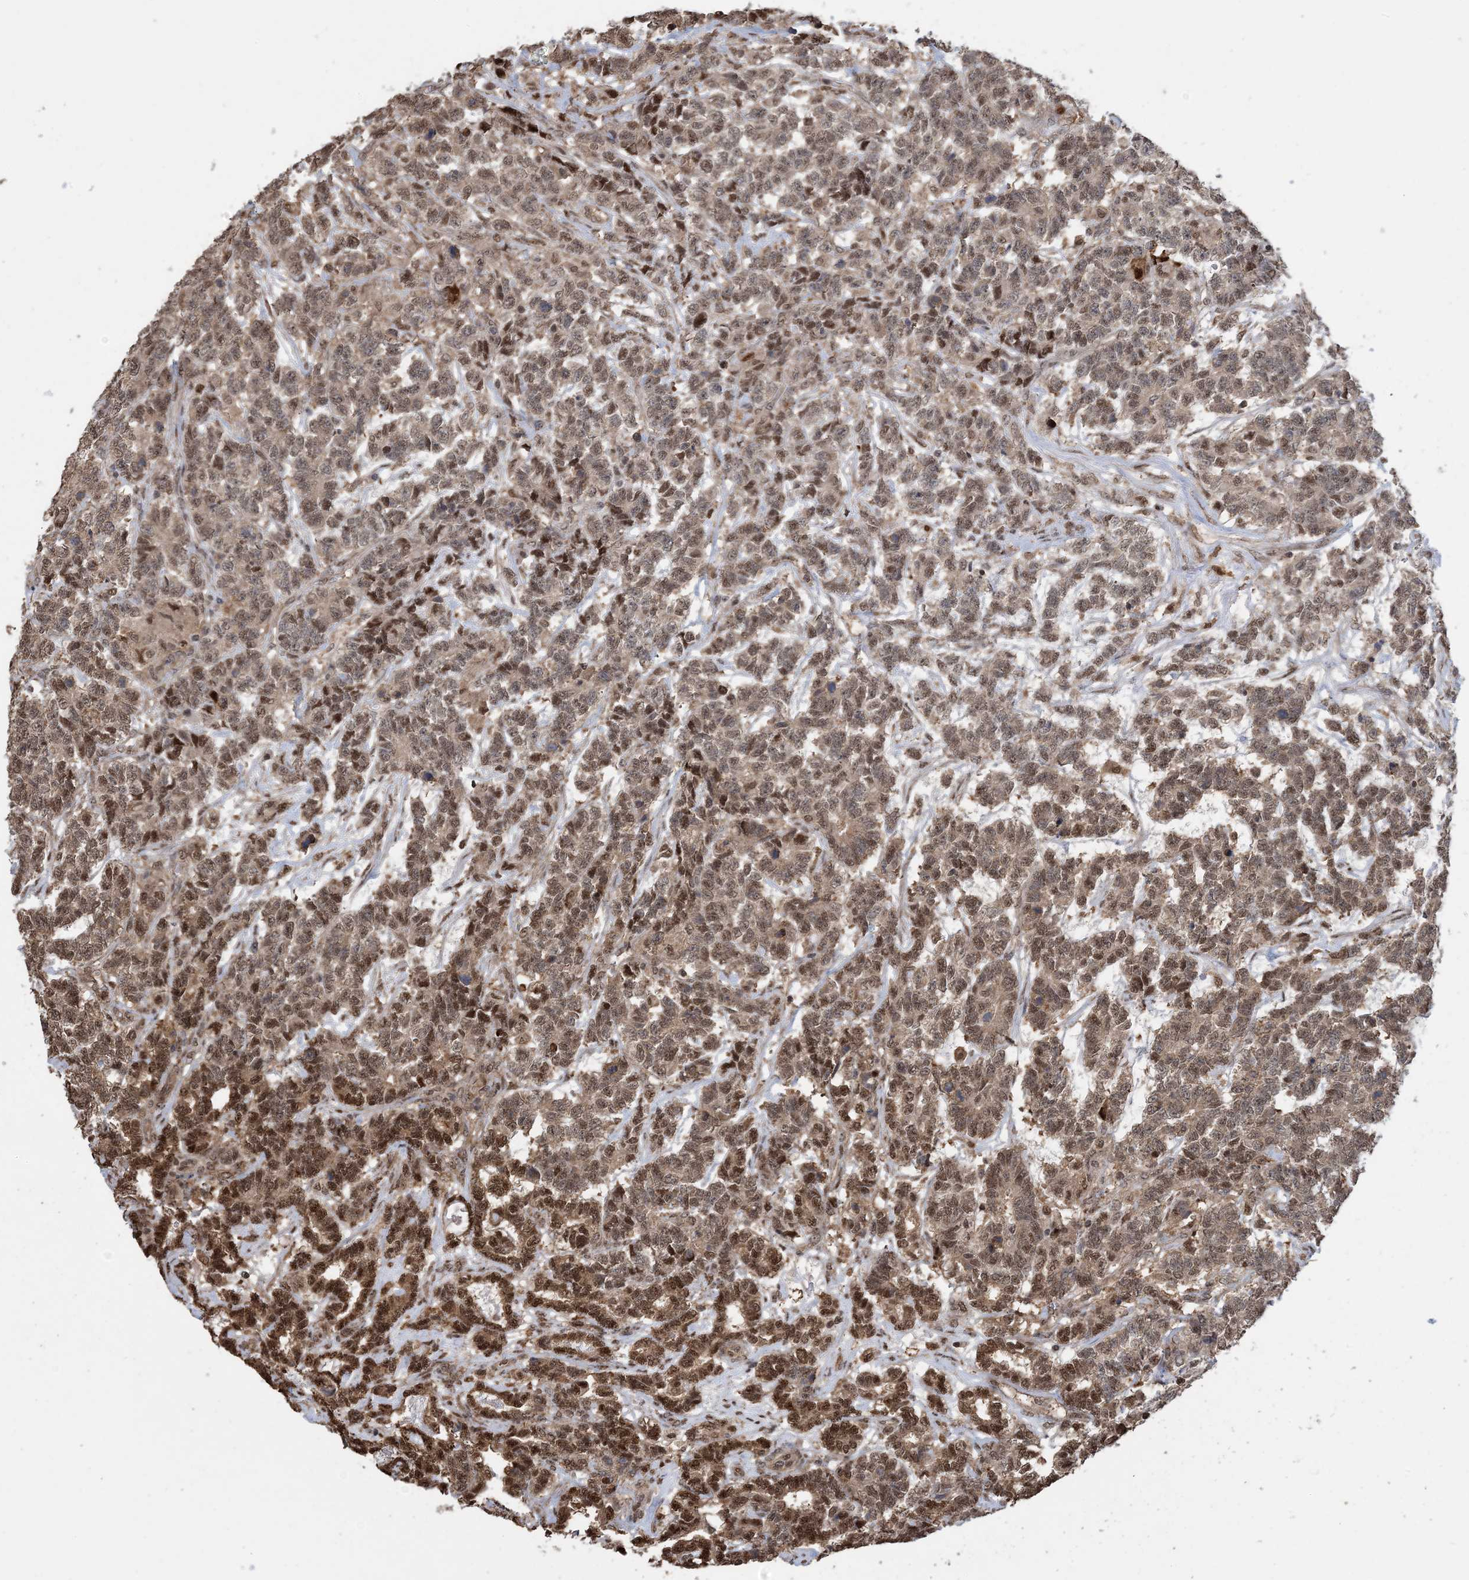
{"staining": {"intensity": "moderate", "quantity": ">75%", "location": "nuclear"}, "tissue": "testis cancer", "cell_type": "Tumor cells", "image_type": "cancer", "snomed": [{"axis": "morphology", "description": "Carcinoma, Embryonal, NOS"}, {"axis": "topography", "description": "Testis"}], "caption": "A high-resolution photomicrograph shows IHC staining of testis cancer, which shows moderate nuclear positivity in about >75% of tumor cells. The protein is stained brown, and the nuclei are stained in blue (DAB IHC with brightfield microscopy, high magnification).", "gene": "HSPA1A", "patient": {"sex": "male", "age": 26}}